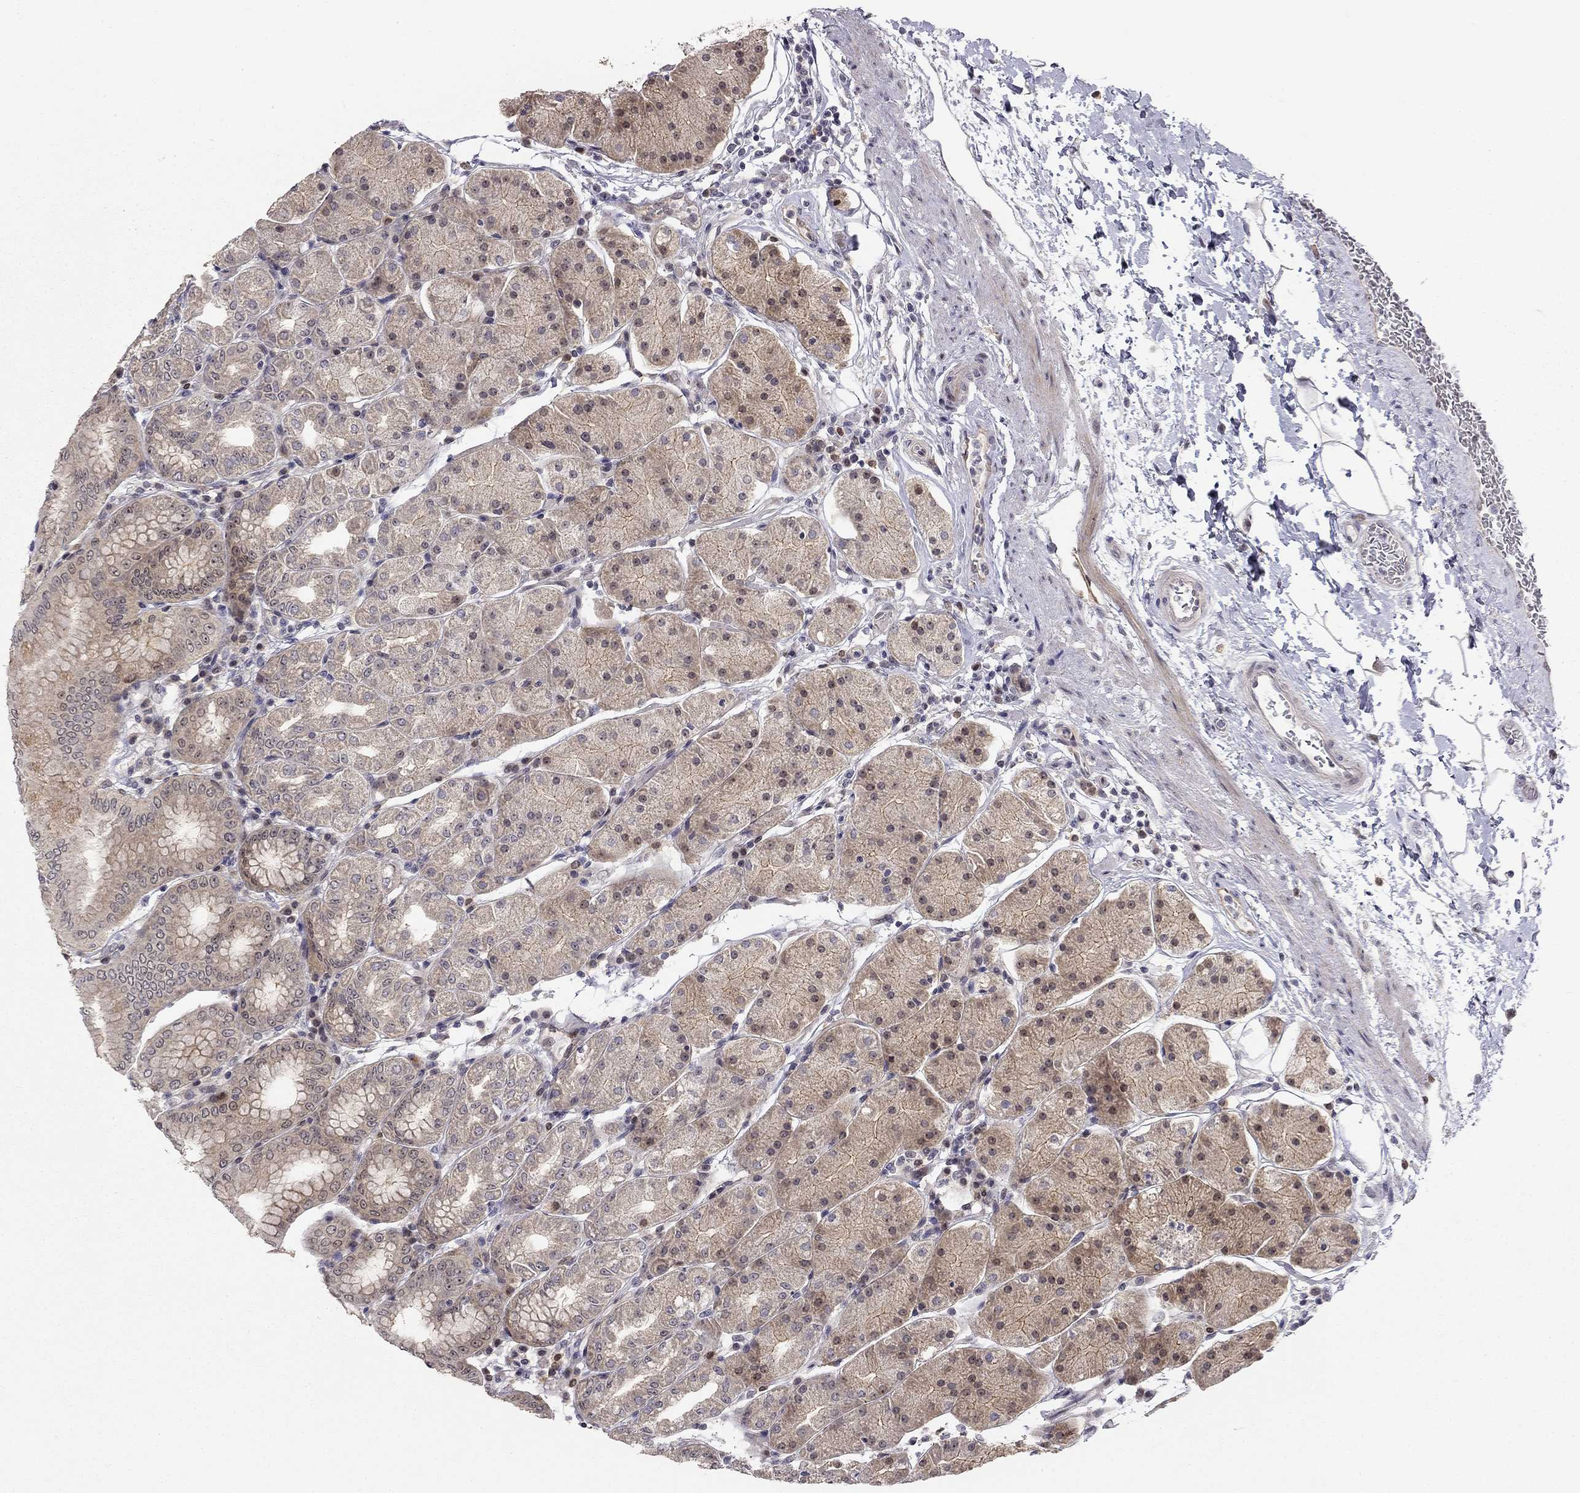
{"staining": {"intensity": "moderate", "quantity": "<25%", "location": "cytoplasmic/membranous"}, "tissue": "stomach", "cell_type": "Glandular cells", "image_type": "normal", "snomed": [{"axis": "morphology", "description": "Normal tissue, NOS"}, {"axis": "topography", "description": "Stomach"}], "caption": "The photomicrograph displays immunohistochemical staining of normal stomach. There is moderate cytoplasmic/membranous positivity is seen in approximately <25% of glandular cells.", "gene": "STXBP6", "patient": {"sex": "male", "age": 54}}